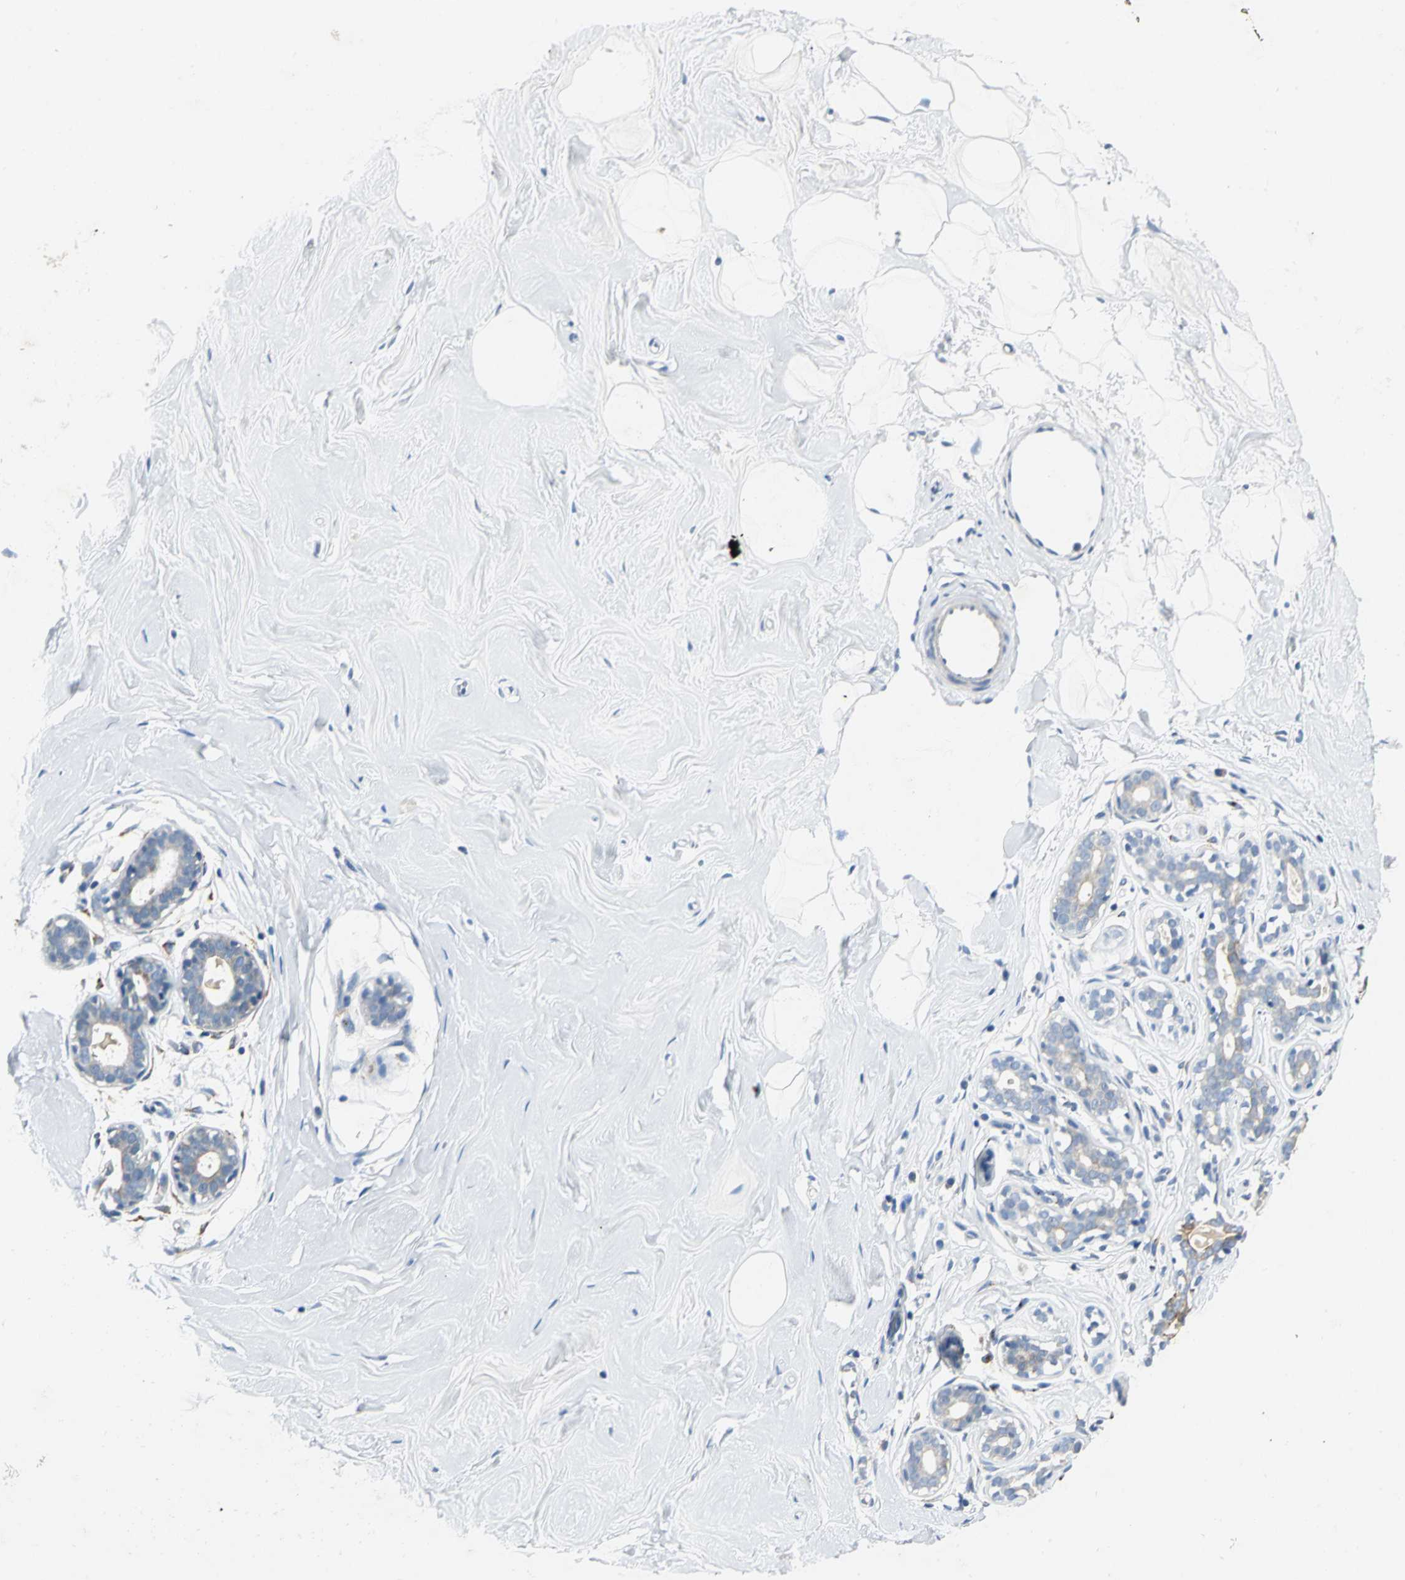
{"staining": {"intensity": "negative", "quantity": "none", "location": "none"}, "tissue": "breast", "cell_type": "Adipocytes", "image_type": "normal", "snomed": [{"axis": "morphology", "description": "Normal tissue, NOS"}, {"axis": "topography", "description": "Breast"}], "caption": "A photomicrograph of human breast is negative for staining in adipocytes.", "gene": "B3GNT2", "patient": {"sex": "female", "age": 23}}